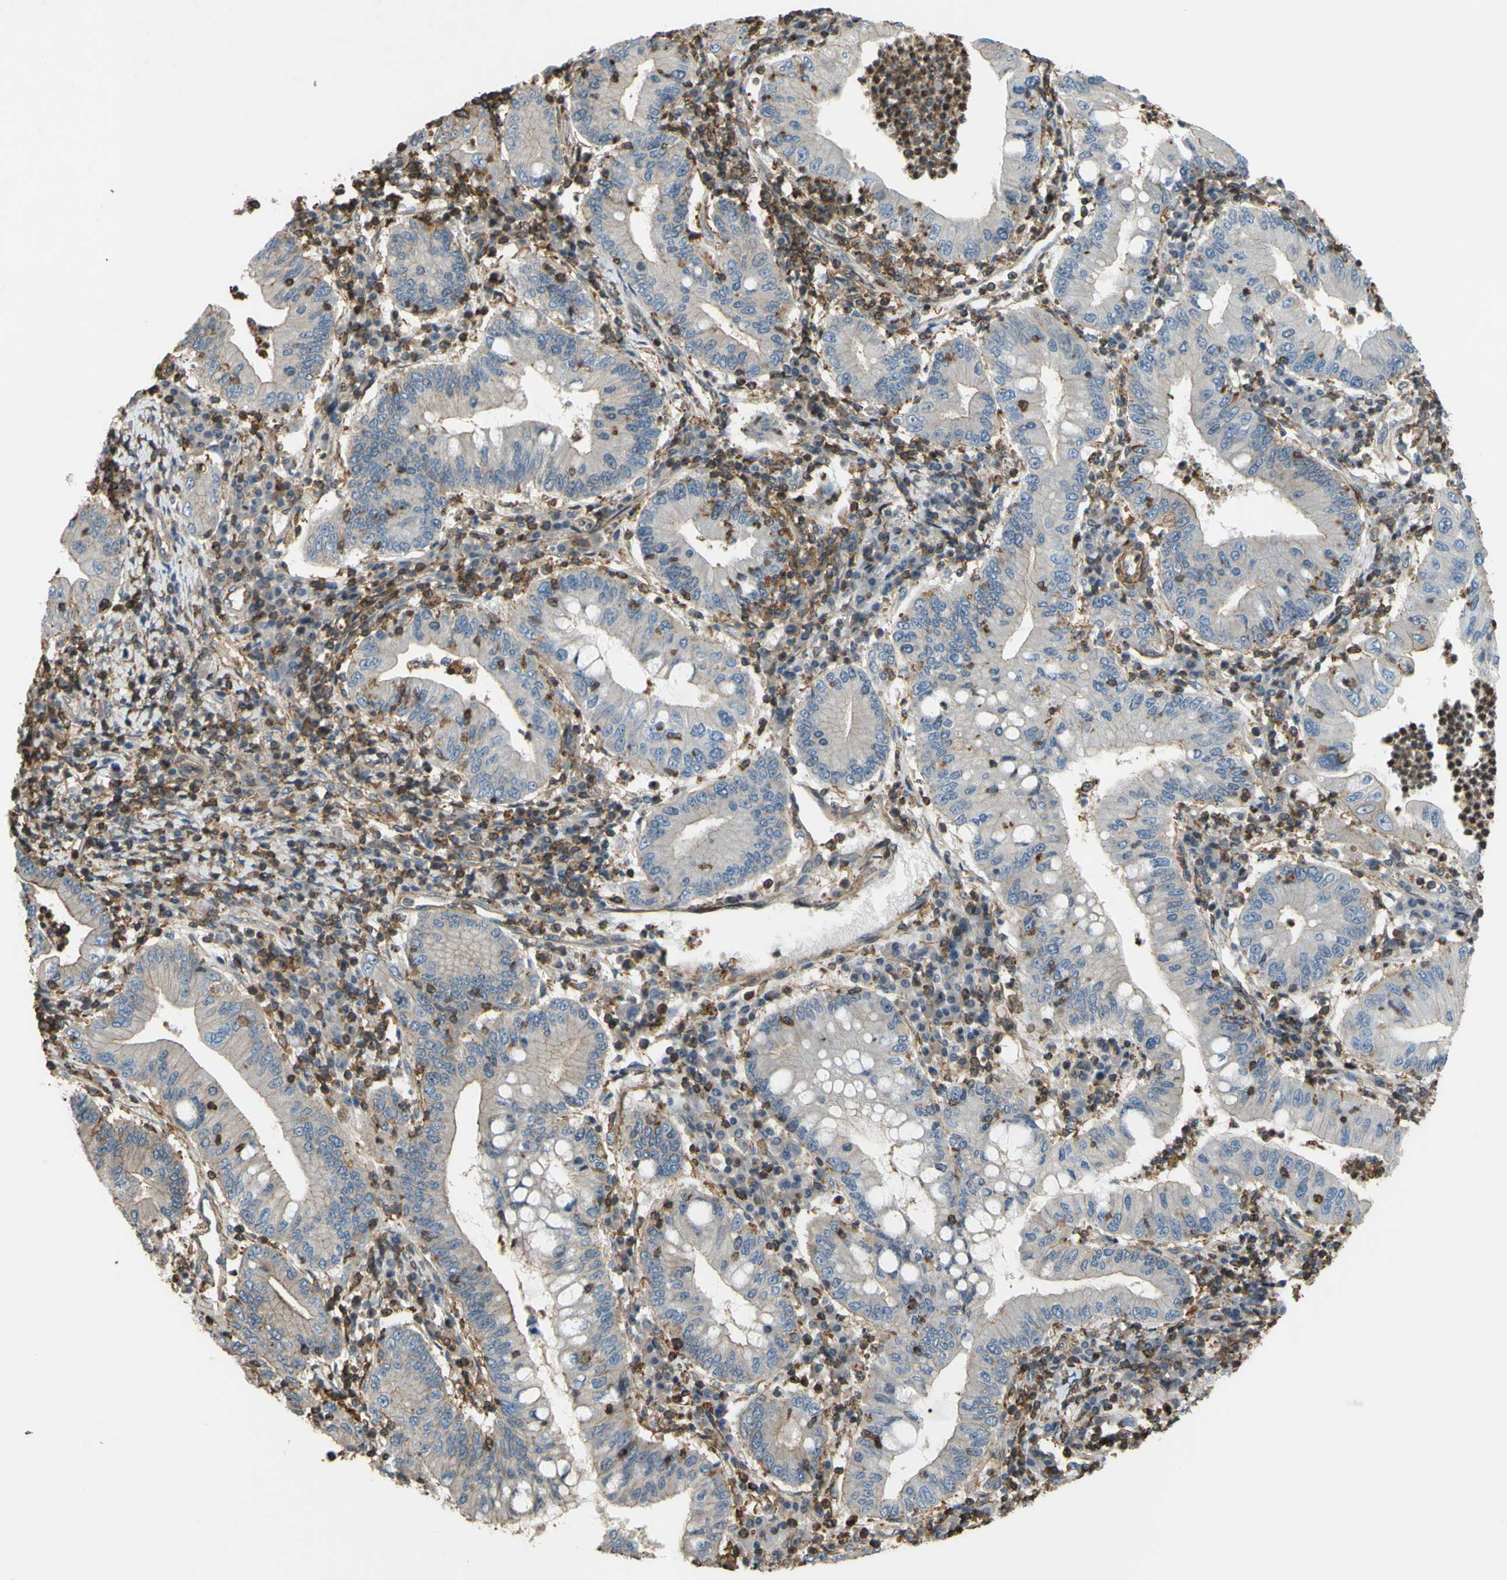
{"staining": {"intensity": "moderate", "quantity": "<25%", "location": "cytoplasmic/membranous"}, "tissue": "stomach cancer", "cell_type": "Tumor cells", "image_type": "cancer", "snomed": [{"axis": "morphology", "description": "Normal tissue, NOS"}, {"axis": "morphology", "description": "Adenocarcinoma, NOS"}, {"axis": "topography", "description": "Esophagus"}, {"axis": "topography", "description": "Stomach, upper"}, {"axis": "topography", "description": "Peripheral nerve tissue"}], "caption": "Protein expression analysis of human adenocarcinoma (stomach) reveals moderate cytoplasmic/membranous expression in about <25% of tumor cells.", "gene": "ADD3", "patient": {"sex": "male", "age": 62}}